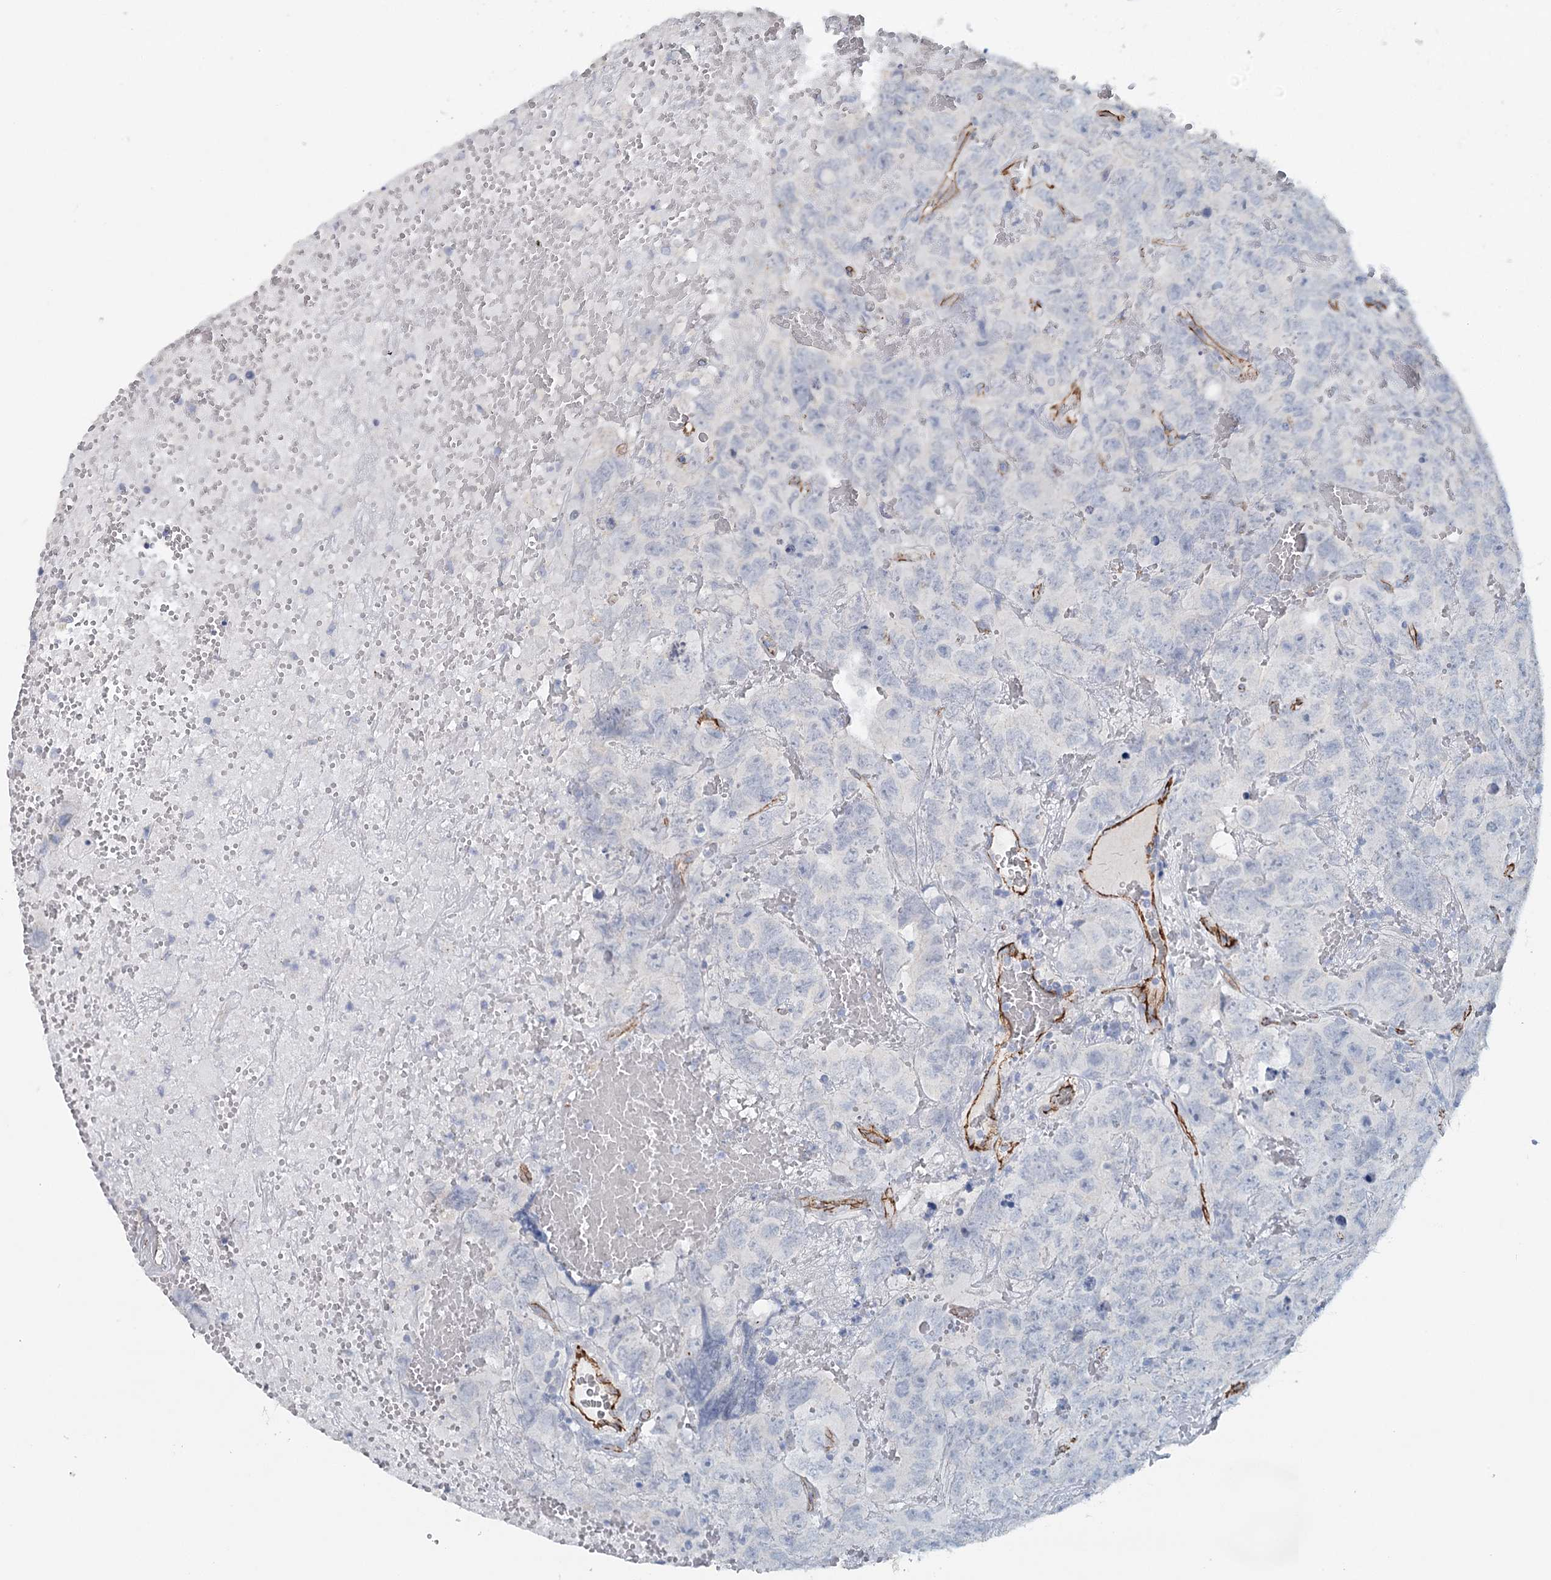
{"staining": {"intensity": "negative", "quantity": "none", "location": "none"}, "tissue": "testis cancer", "cell_type": "Tumor cells", "image_type": "cancer", "snomed": [{"axis": "morphology", "description": "Carcinoma, Embryonal, NOS"}, {"axis": "topography", "description": "Testis"}], "caption": "Protein analysis of testis cancer (embryonal carcinoma) demonstrates no significant staining in tumor cells.", "gene": "SYNPO", "patient": {"sex": "male", "age": 45}}